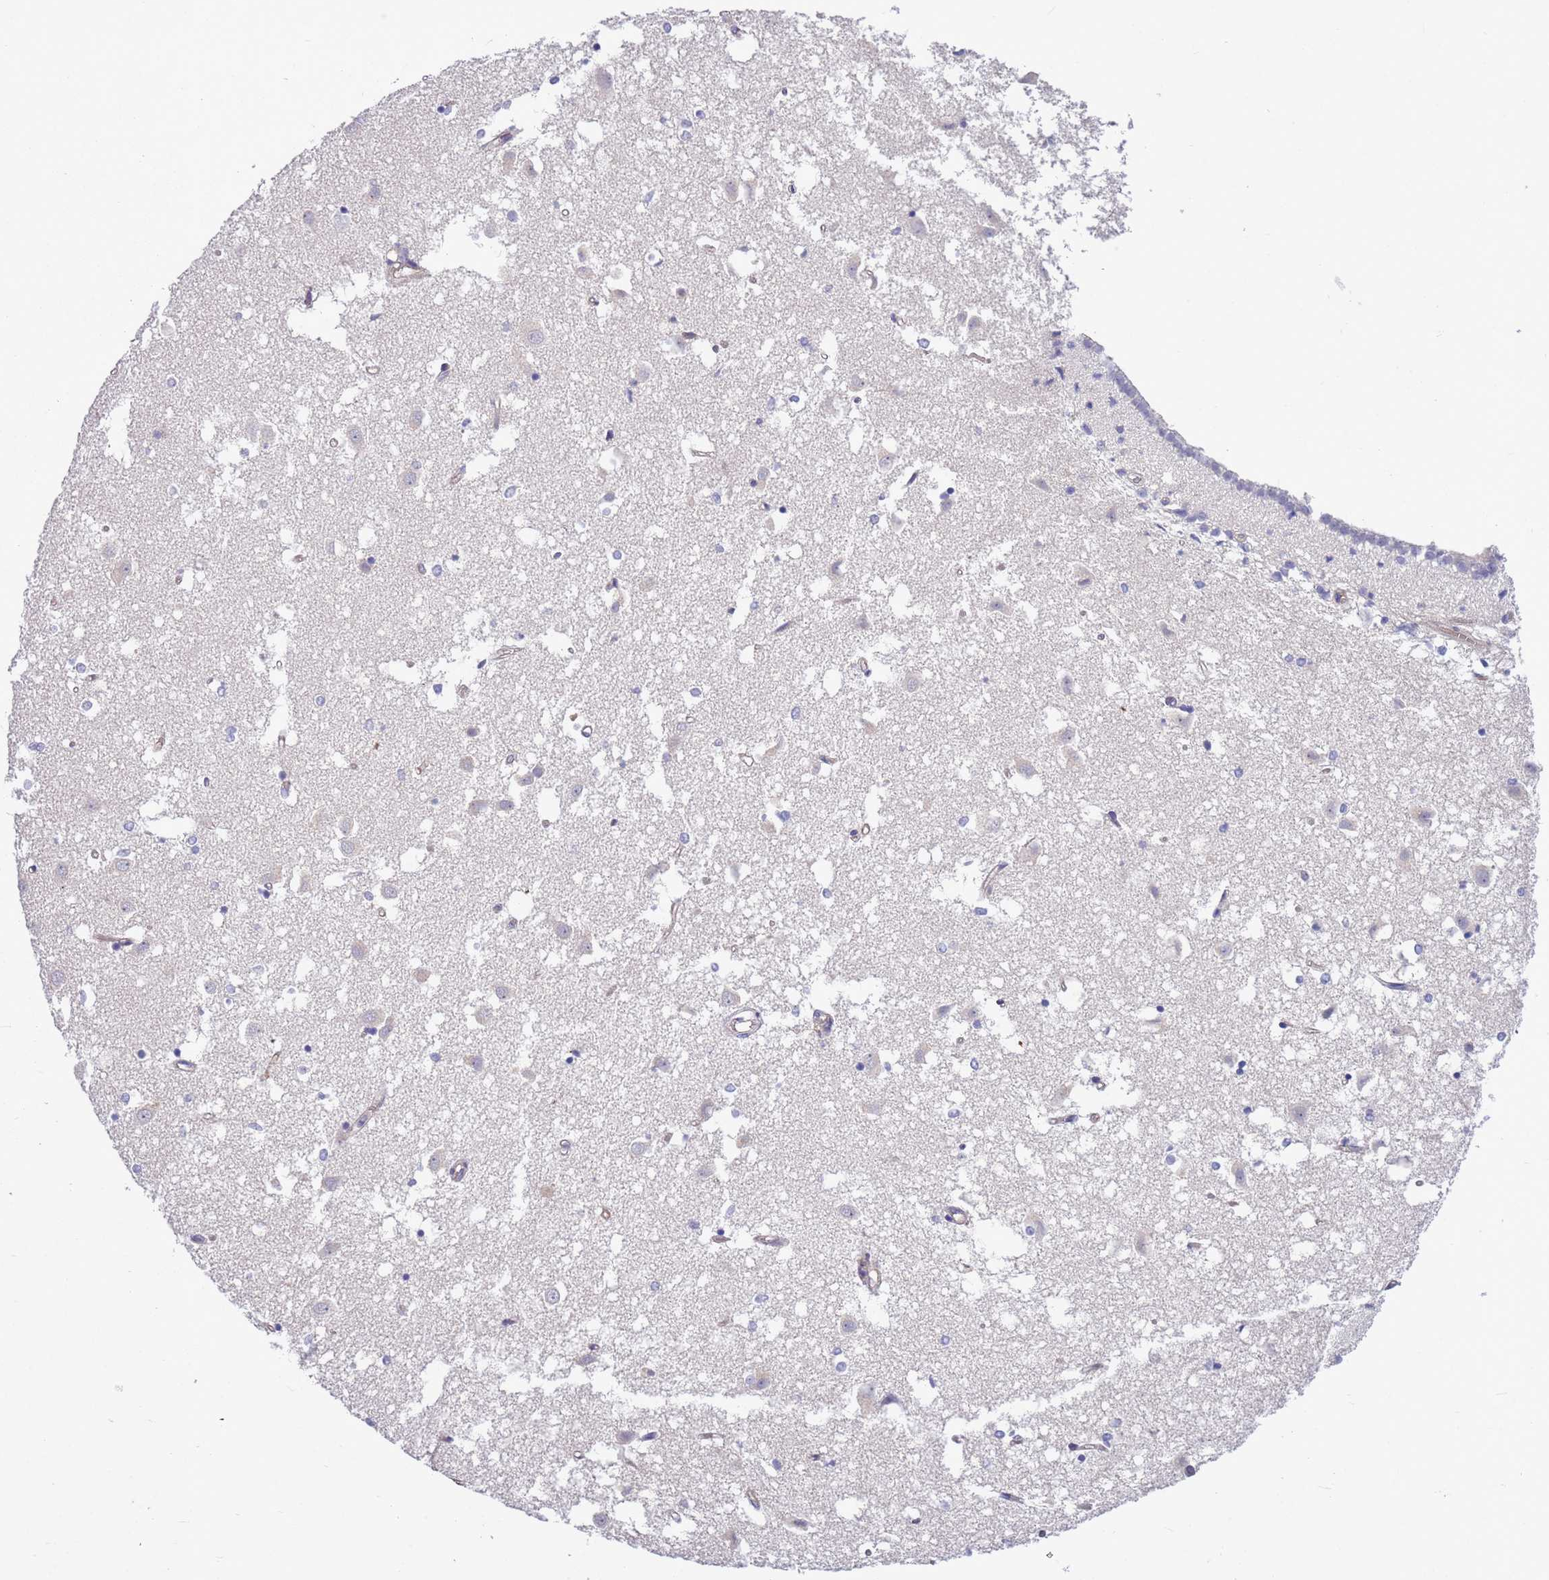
{"staining": {"intensity": "negative", "quantity": "none", "location": "none"}, "tissue": "caudate", "cell_type": "Glial cells", "image_type": "normal", "snomed": [{"axis": "morphology", "description": "Normal tissue, NOS"}, {"axis": "topography", "description": "Lateral ventricle wall"}], "caption": "Protein analysis of unremarkable caudate shows no significant positivity in glial cells.", "gene": "BRMS1L", "patient": {"sex": "male", "age": 70}}